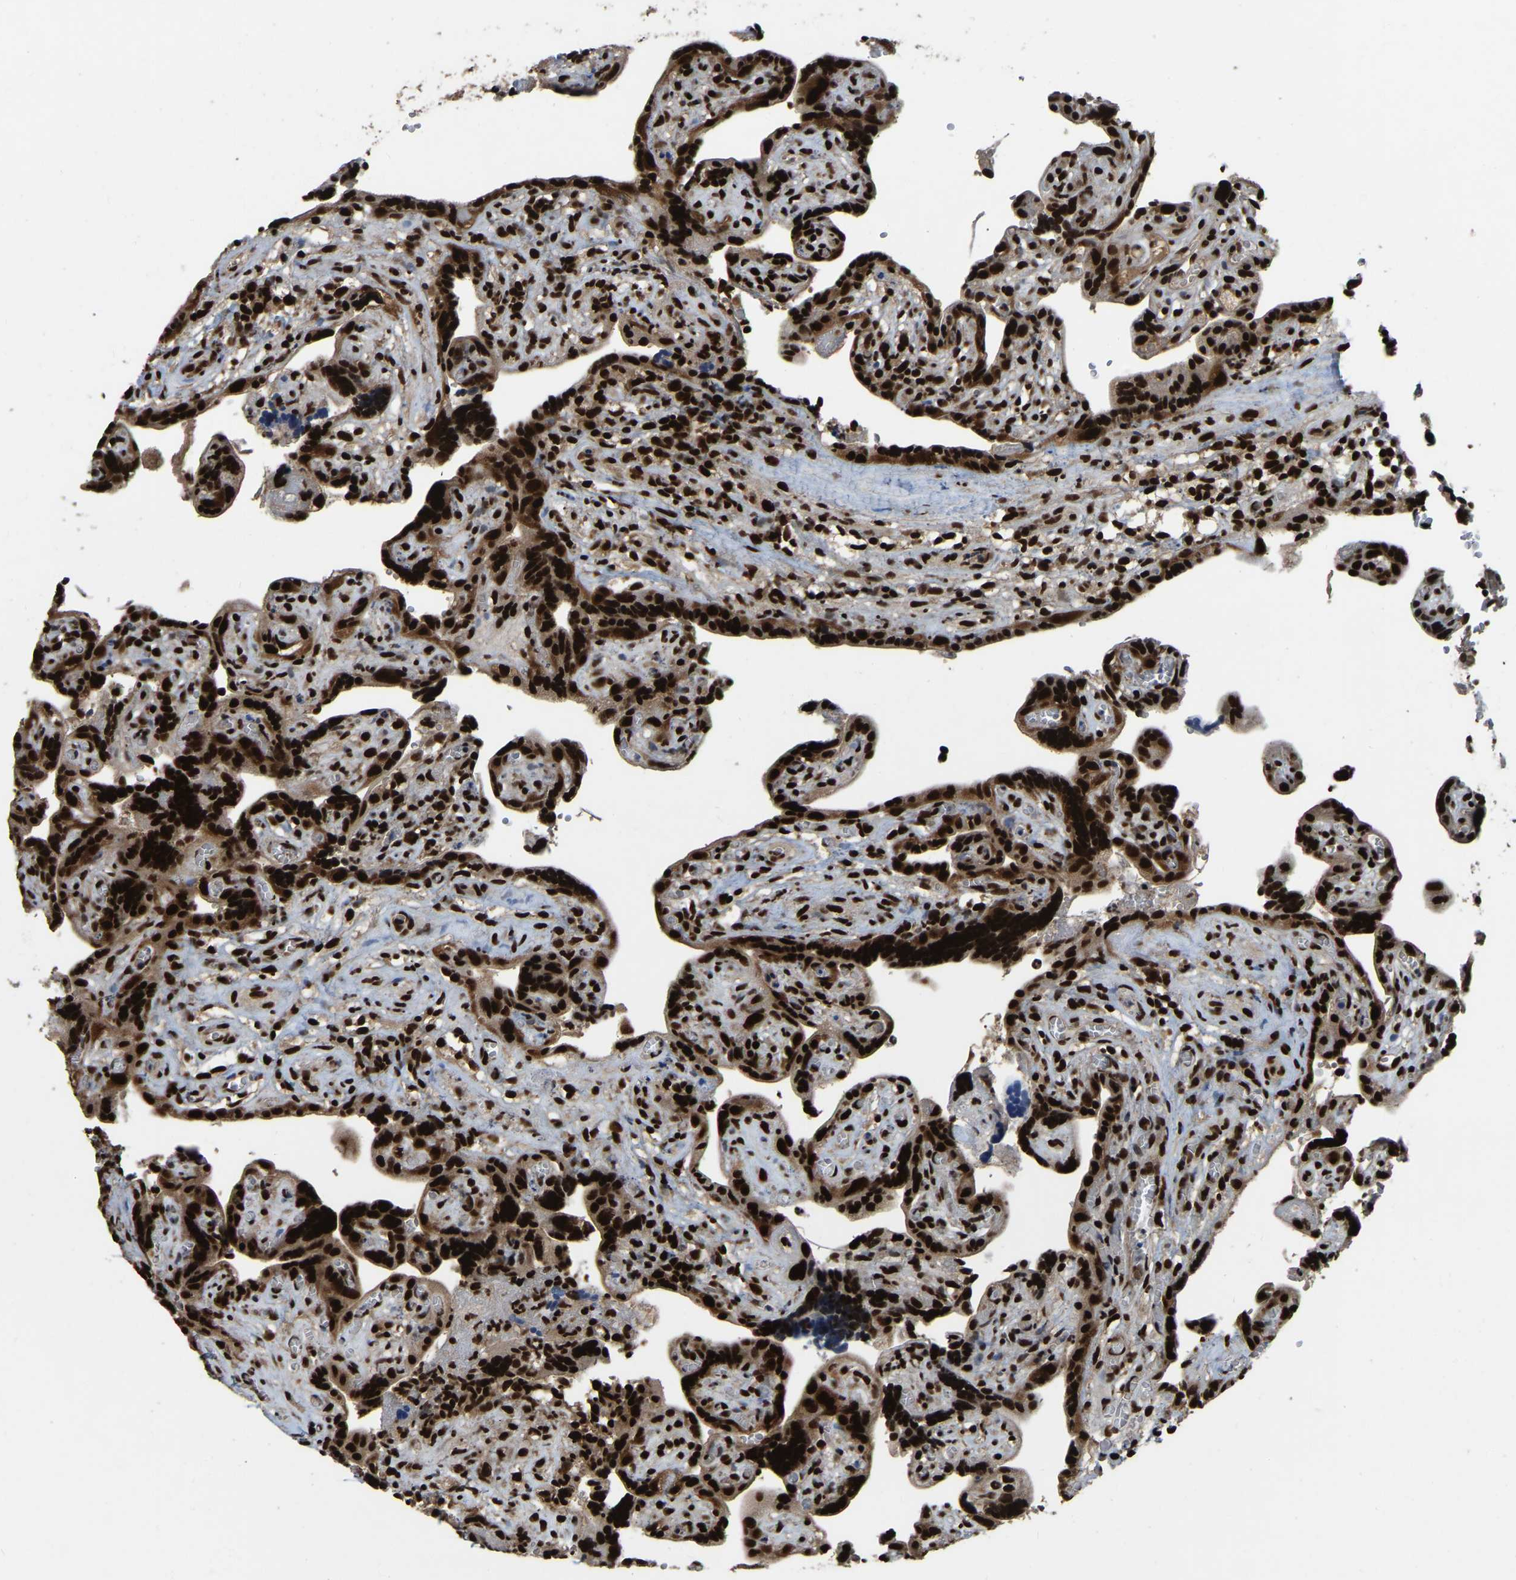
{"staining": {"intensity": "strong", "quantity": ">75%", "location": "nuclear"}, "tissue": "placenta", "cell_type": "Decidual cells", "image_type": "normal", "snomed": [{"axis": "morphology", "description": "Normal tissue, NOS"}, {"axis": "topography", "description": "Placenta"}], "caption": "Immunohistochemical staining of normal human placenta displays strong nuclear protein expression in approximately >75% of decidual cells. (DAB (3,3'-diaminobenzidine) IHC, brown staining for protein, blue staining for nuclei).", "gene": "TBL1XR1", "patient": {"sex": "female", "age": 30}}